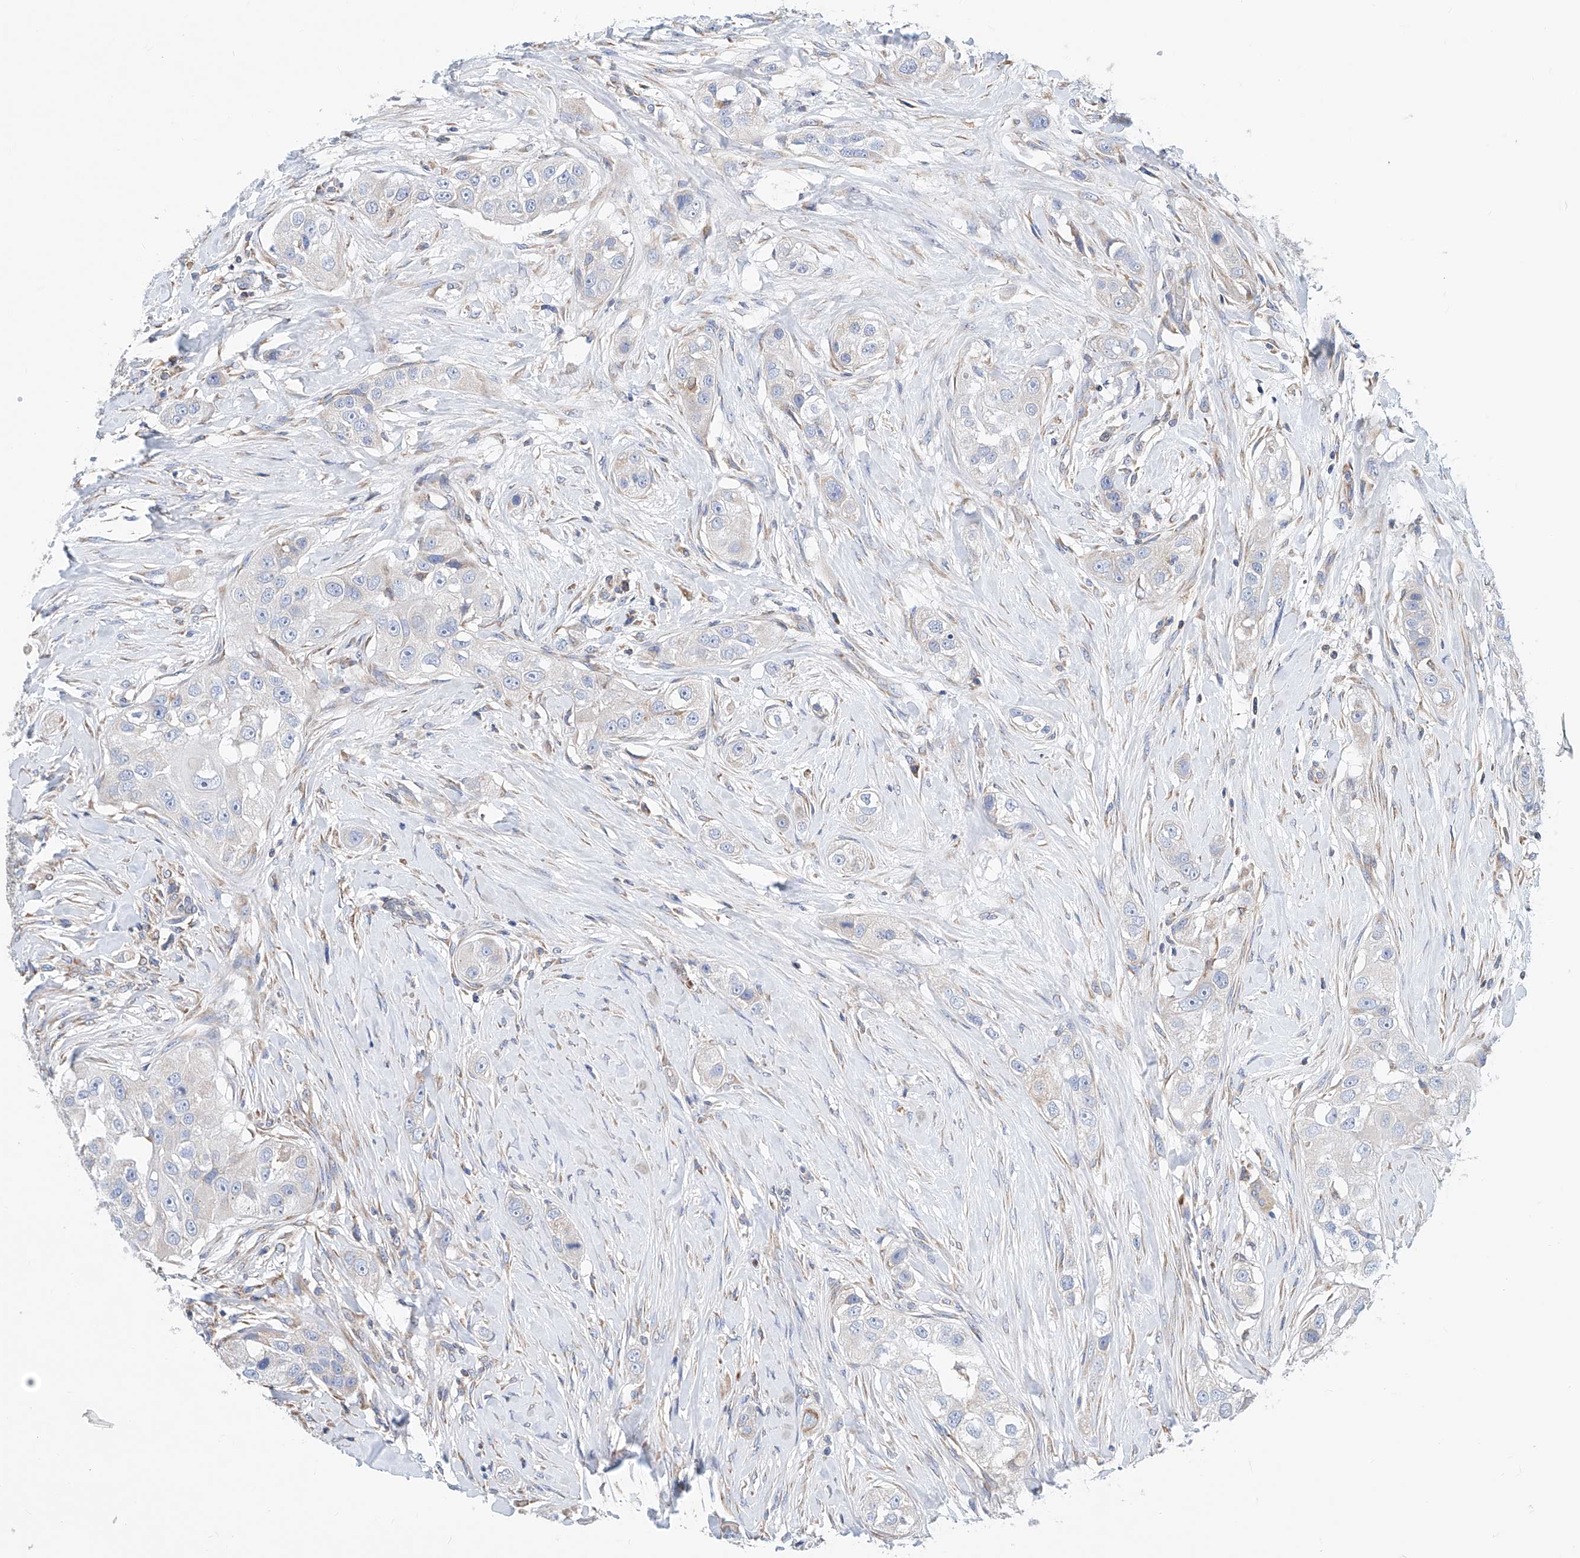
{"staining": {"intensity": "negative", "quantity": "none", "location": "none"}, "tissue": "head and neck cancer", "cell_type": "Tumor cells", "image_type": "cancer", "snomed": [{"axis": "morphology", "description": "Normal tissue, NOS"}, {"axis": "morphology", "description": "Squamous cell carcinoma, NOS"}, {"axis": "topography", "description": "Skeletal muscle"}, {"axis": "topography", "description": "Head-Neck"}], "caption": "DAB (3,3'-diaminobenzidine) immunohistochemical staining of human squamous cell carcinoma (head and neck) reveals no significant staining in tumor cells. (Brightfield microscopy of DAB (3,3'-diaminobenzidine) immunohistochemistry (IHC) at high magnification).", "gene": "MAD2L1", "patient": {"sex": "male", "age": 51}}